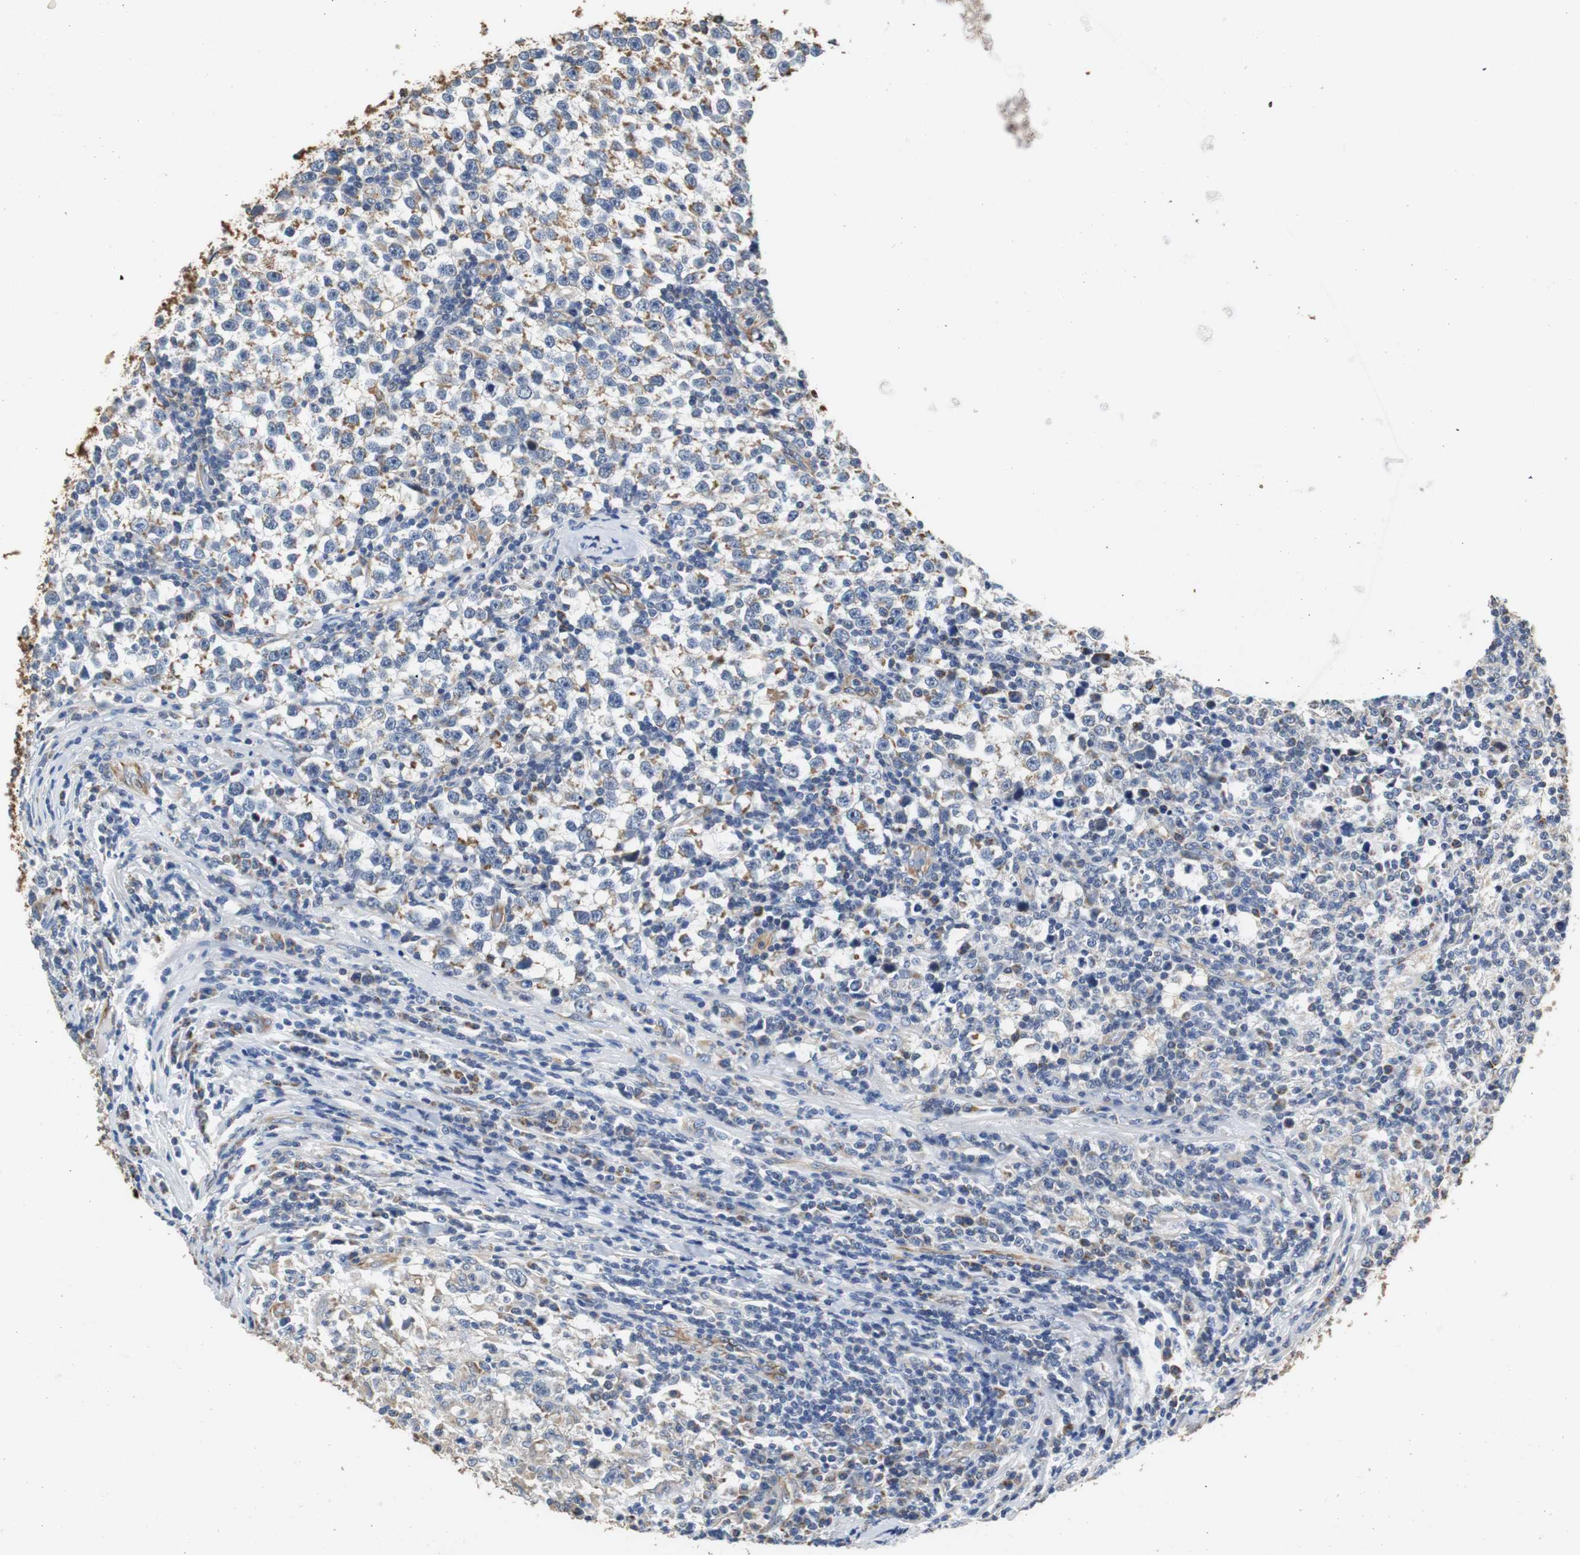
{"staining": {"intensity": "moderate", "quantity": "25%-75%", "location": "cytoplasmic/membranous"}, "tissue": "testis cancer", "cell_type": "Tumor cells", "image_type": "cancer", "snomed": [{"axis": "morphology", "description": "Seminoma, NOS"}, {"axis": "topography", "description": "Testis"}], "caption": "Immunohistochemical staining of seminoma (testis) reveals medium levels of moderate cytoplasmic/membranous protein staining in about 25%-75% of tumor cells.", "gene": "PCK1", "patient": {"sex": "male", "age": 43}}